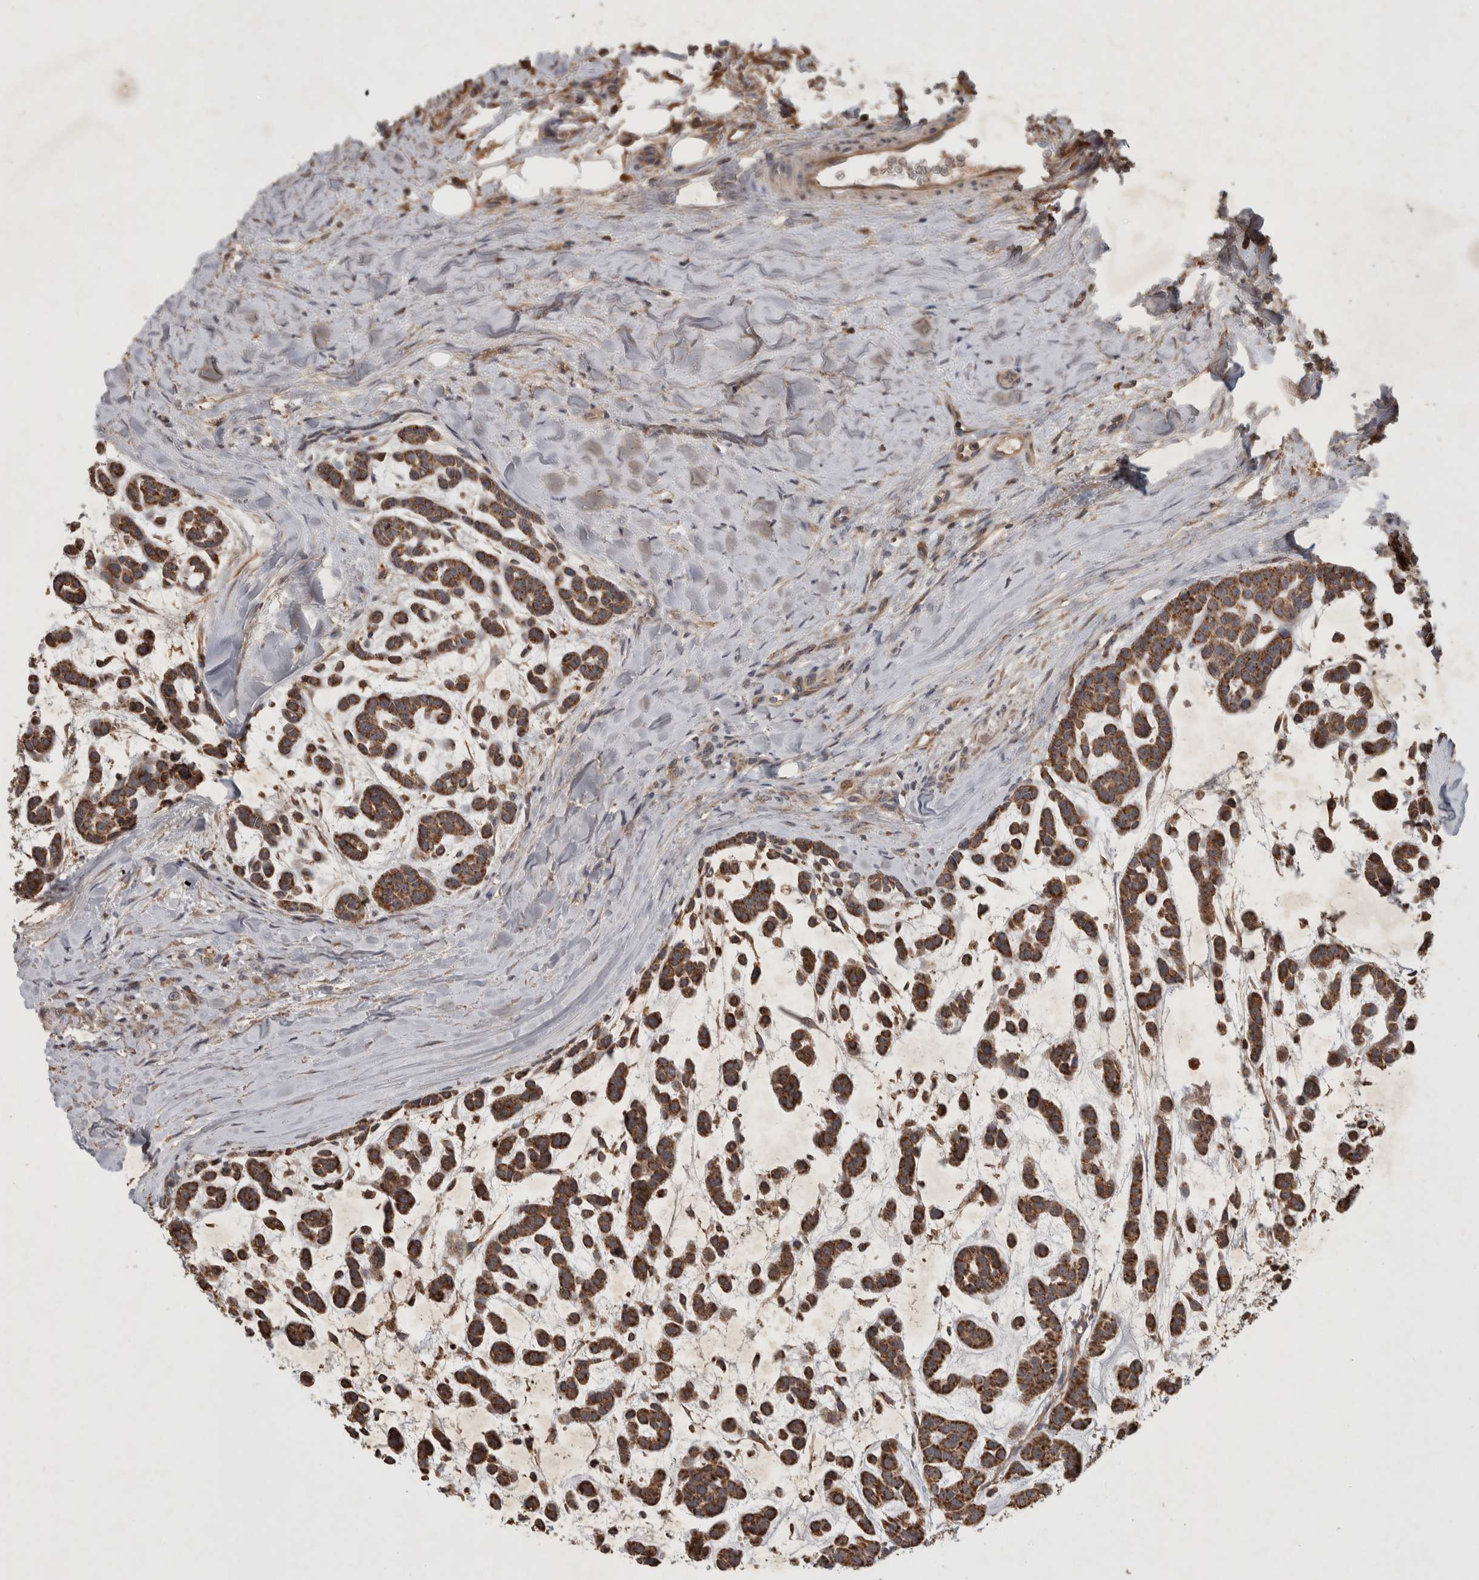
{"staining": {"intensity": "strong", "quantity": ">75%", "location": "cytoplasmic/membranous"}, "tissue": "head and neck cancer", "cell_type": "Tumor cells", "image_type": "cancer", "snomed": [{"axis": "morphology", "description": "Adenocarcinoma, NOS"}, {"axis": "morphology", "description": "Adenoma, NOS"}, {"axis": "topography", "description": "Head-Neck"}], "caption": "Brown immunohistochemical staining in human head and neck cancer (adenocarcinoma) reveals strong cytoplasmic/membranous expression in approximately >75% of tumor cells.", "gene": "SERAC1", "patient": {"sex": "female", "age": 55}}